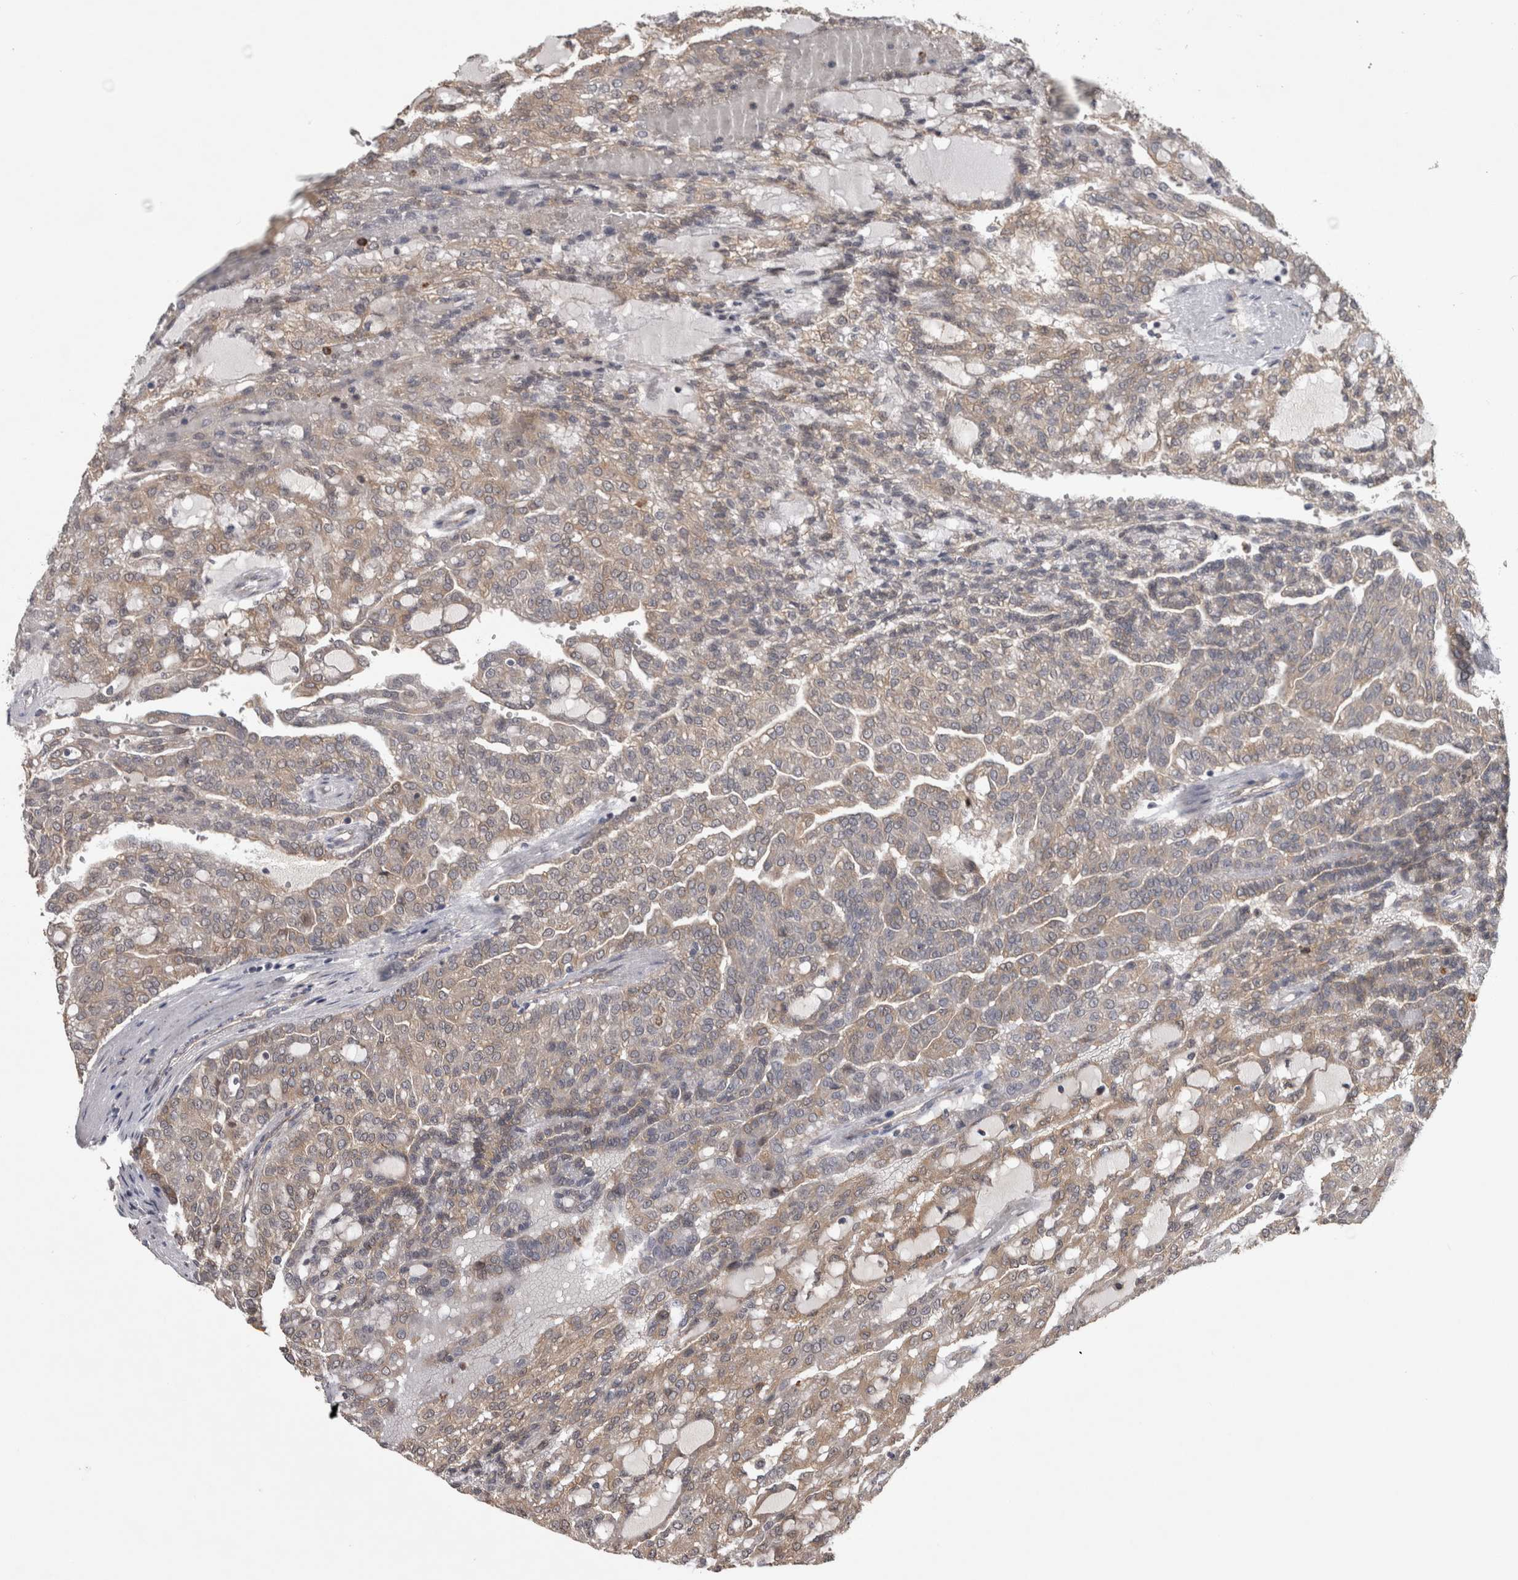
{"staining": {"intensity": "weak", "quantity": "25%-75%", "location": "cytoplasmic/membranous"}, "tissue": "renal cancer", "cell_type": "Tumor cells", "image_type": "cancer", "snomed": [{"axis": "morphology", "description": "Adenocarcinoma, NOS"}, {"axis": "topography", "description": "Kidney"}], "caption": "Immunohistochemical staining of adenocarcinoma (renal) displays weak cytoplasmic/membranous protein positivity in about 25%-75% of tumor cells. The staining was performed using DAB to visualize the protein expression in brown, while the nuclei were stained in blue with hematoxylin (Magnification: 20x).", "gene": "TRMT61B", "patient": {"sex": "male", "age": 63}}